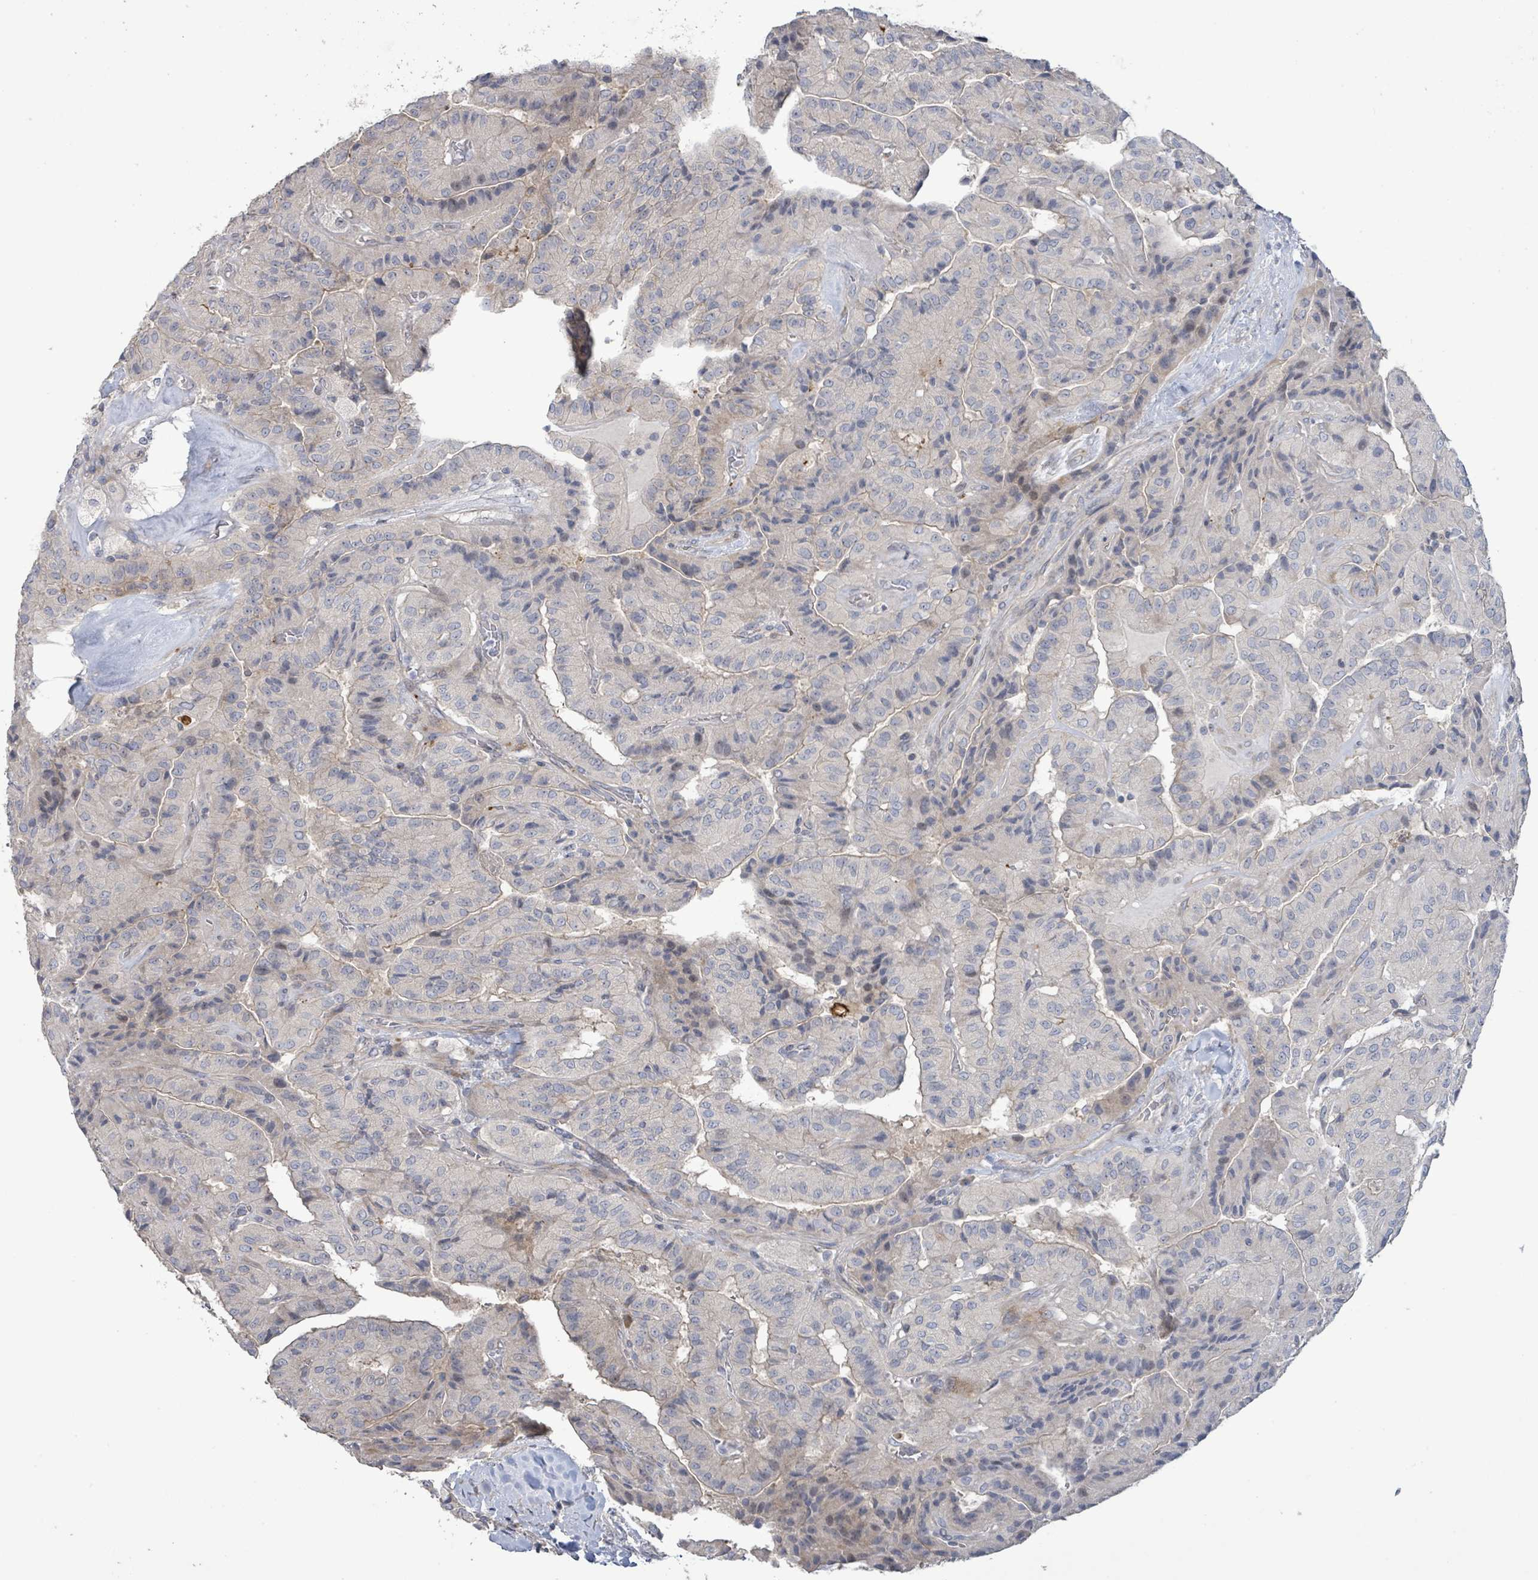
{"staining": {"intensity": "moderate", "quantity": "<25%", "location": "cytoplasmic/membranous"}, "tissue": "thyroid cancer", "cell_type": "Tumor cells", "image_type": "cancer", "snomed": [{"axis": "morphology", "description": "Normal tissue, NOS"}, {"axis": "morphology", "description": "Papillary adenocarcinoma, NOS"}, {"axis": "topography", "description": "Thyroid gland"}], "caption": "This is a histology image of immunohistochemistry staining of thyroid papillary adenocarcinoma, which shows moderate staining in the cytoplasmic/membranous of tumor cells.", "gene": "LILRA4", "patient": {"sex": "female", "age": 59}}